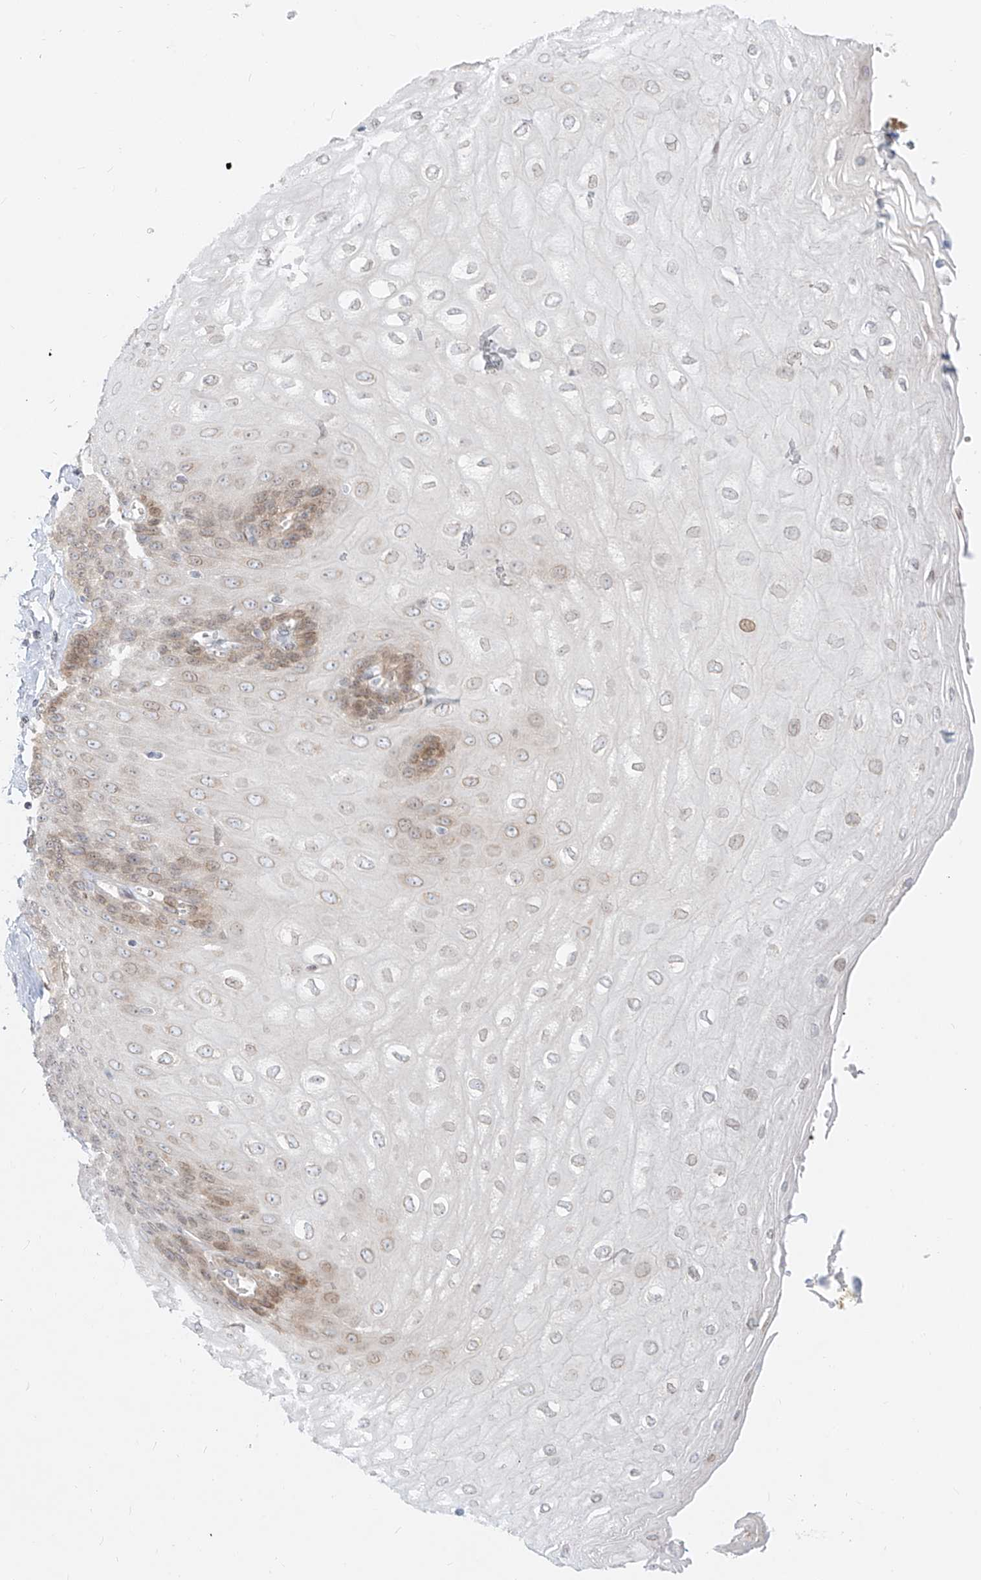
{"staining": {"intensity": "moderate", "quantity": "<25%", "location": "cytoplasmic/membranous,nuclear"}, "tissue": "esophagus", "cell_type": "Squamous epithelial cells", "image_type": "normal", "snomed": [{"axis": "morphology", "description": "Normal tissue, NOS"}, {"axis": "topography", "description": "Esophagus"}], "caption": "Brown immunohistochemical staining in normal esophagus exhibits moderate cytoplasmic/membranous,nuclear positivity in about <25% of squamous epithelial cells. (DAB (3,3'-diaminobenzidine) = brown stain, brightfield microscopy at high magnification).", "gene": "NHSL1", "patient": {"sex": "male", "age": 60}}